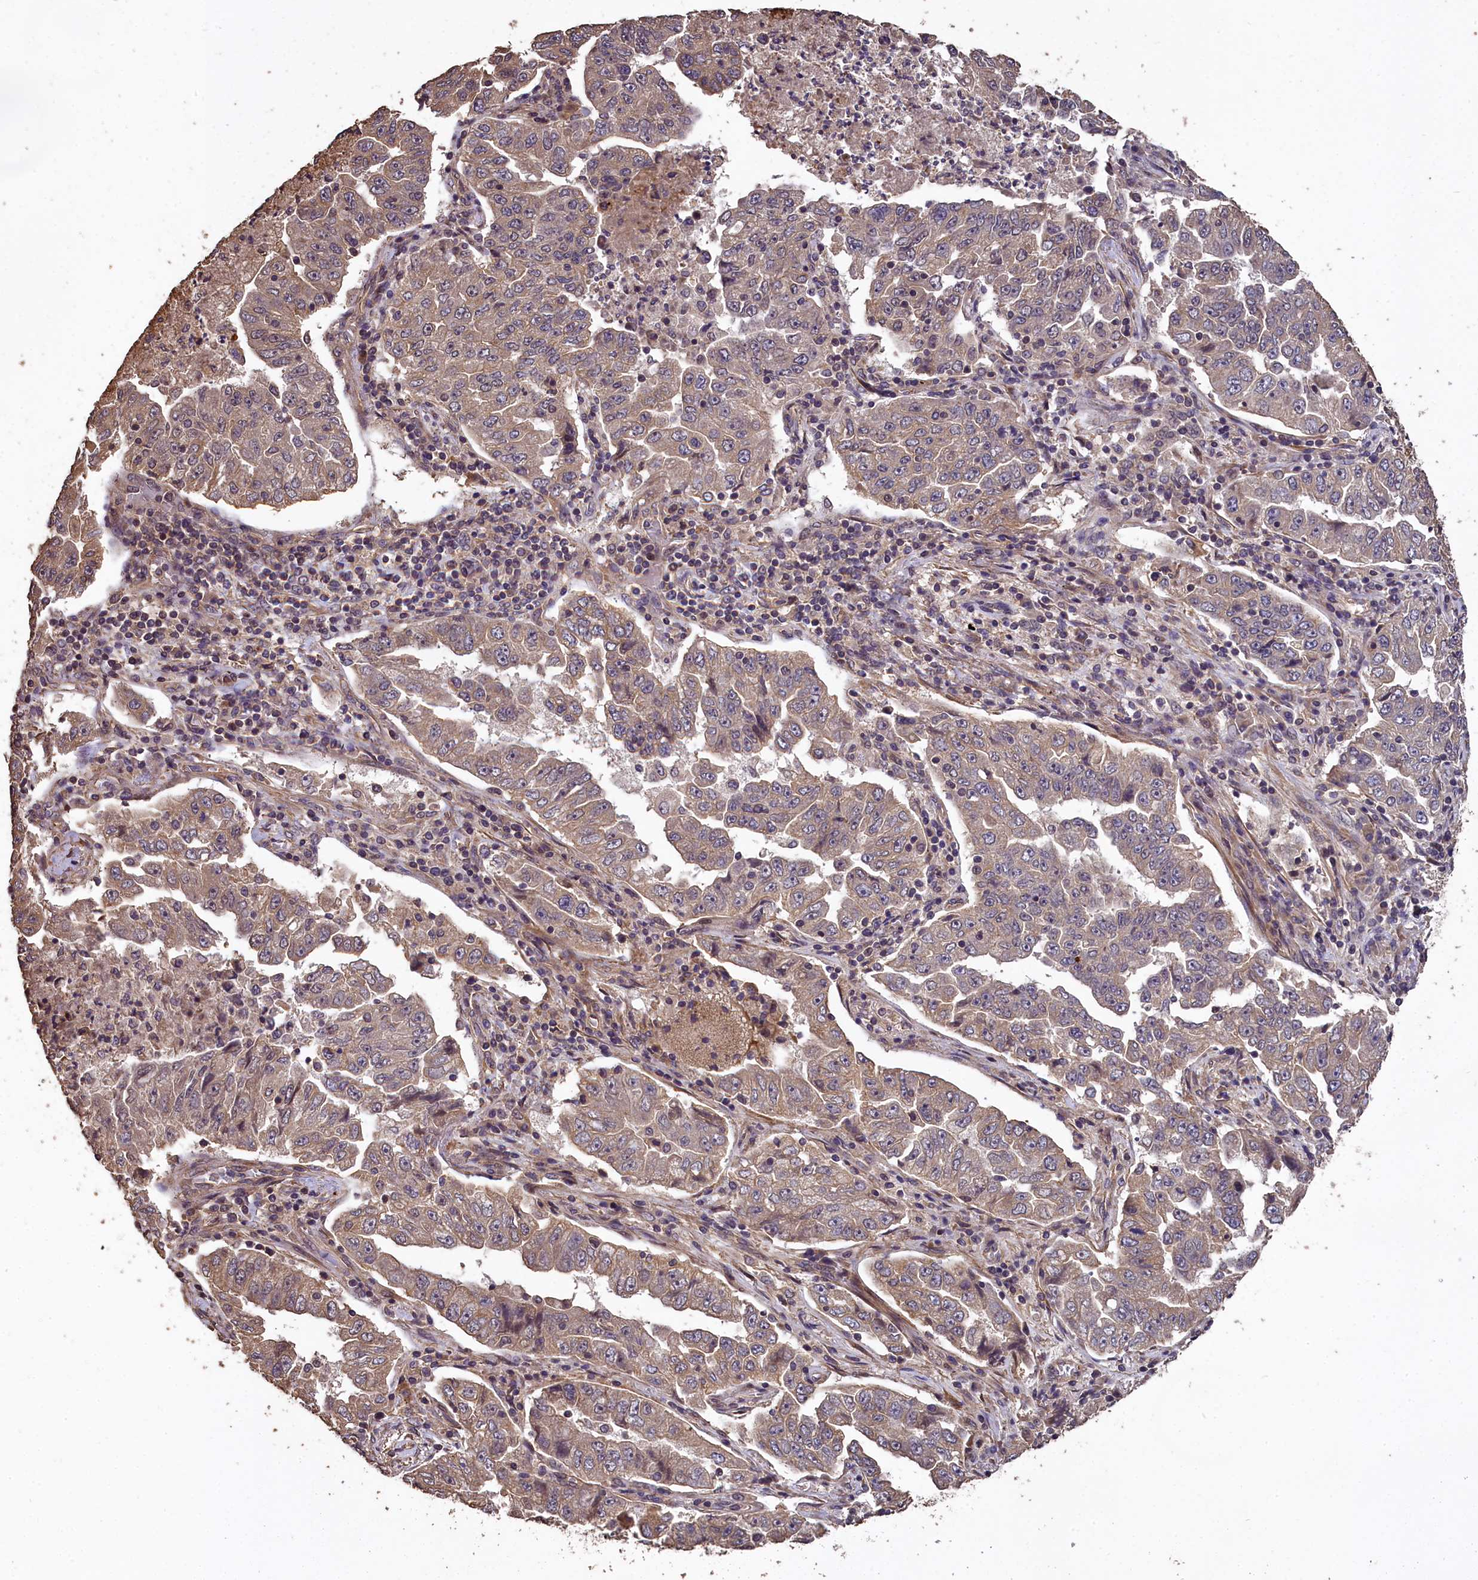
{"staining": {"intensity": "weak", "quantity": "25%-75%", "location": "cytoplasmic/membranous"}, "tissue": "lung cancer", "cell_type": "Tumor cells", "image_type": "cancer", "snomed": [{"axis": "morphology", "description": "Adenocarcinoma, NOS"}, {"axis": "topography", "description": "Lung"}], "caption": "Brown immunohistochemical staining in human lung adenocarcinoma displays weak cytoplasmic/membranous expression in about 25%-75% of tumor cells. The protein is stained brown, and the nuclei are stained in blue (DAB (3,3'-diaminobenzidine) IHC with brightfield microscopy, high magnification).", "gene": "CHD9", "patient": {"sex": "female", "age": 51}}